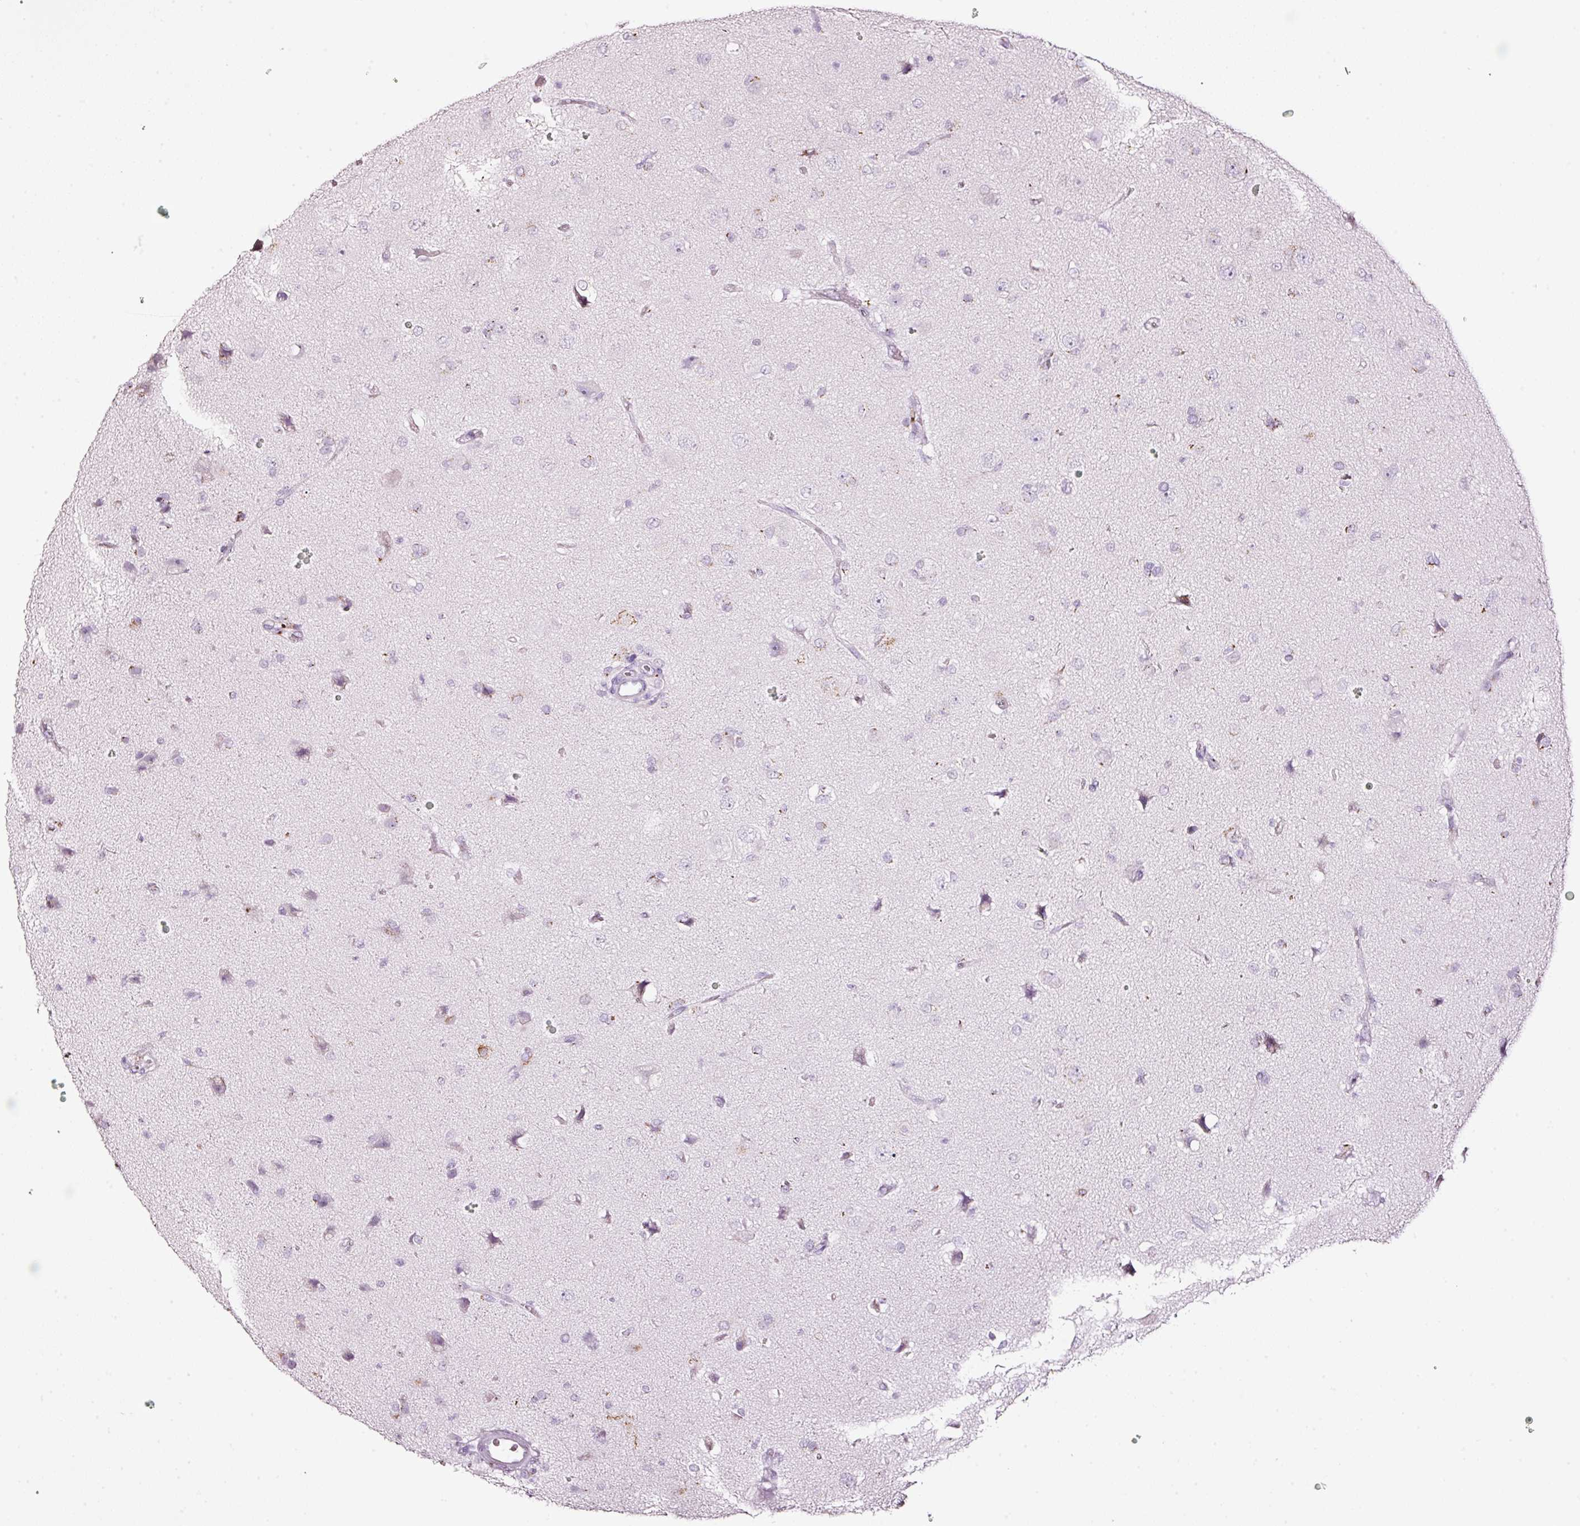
{"staining": {"intensity": "negative", "quantity": "none", "location": "none"}, "tissue": "glioma", "cell_type": "Tumor cells", "image_type": "cancer", "snomed": [{"axis": "morphology", "description": "Glioma, malignant, High grade"}, {"axis": "topography", "description": "Brain"}], "caption": "Immunohistochemistry micrograph of human malignant glioma (high-grade) stained for a protein (brown), which shows no positivity in tumor cells.", "gene": "SDF4", "patient": {"sex": "female", "age": 57}}